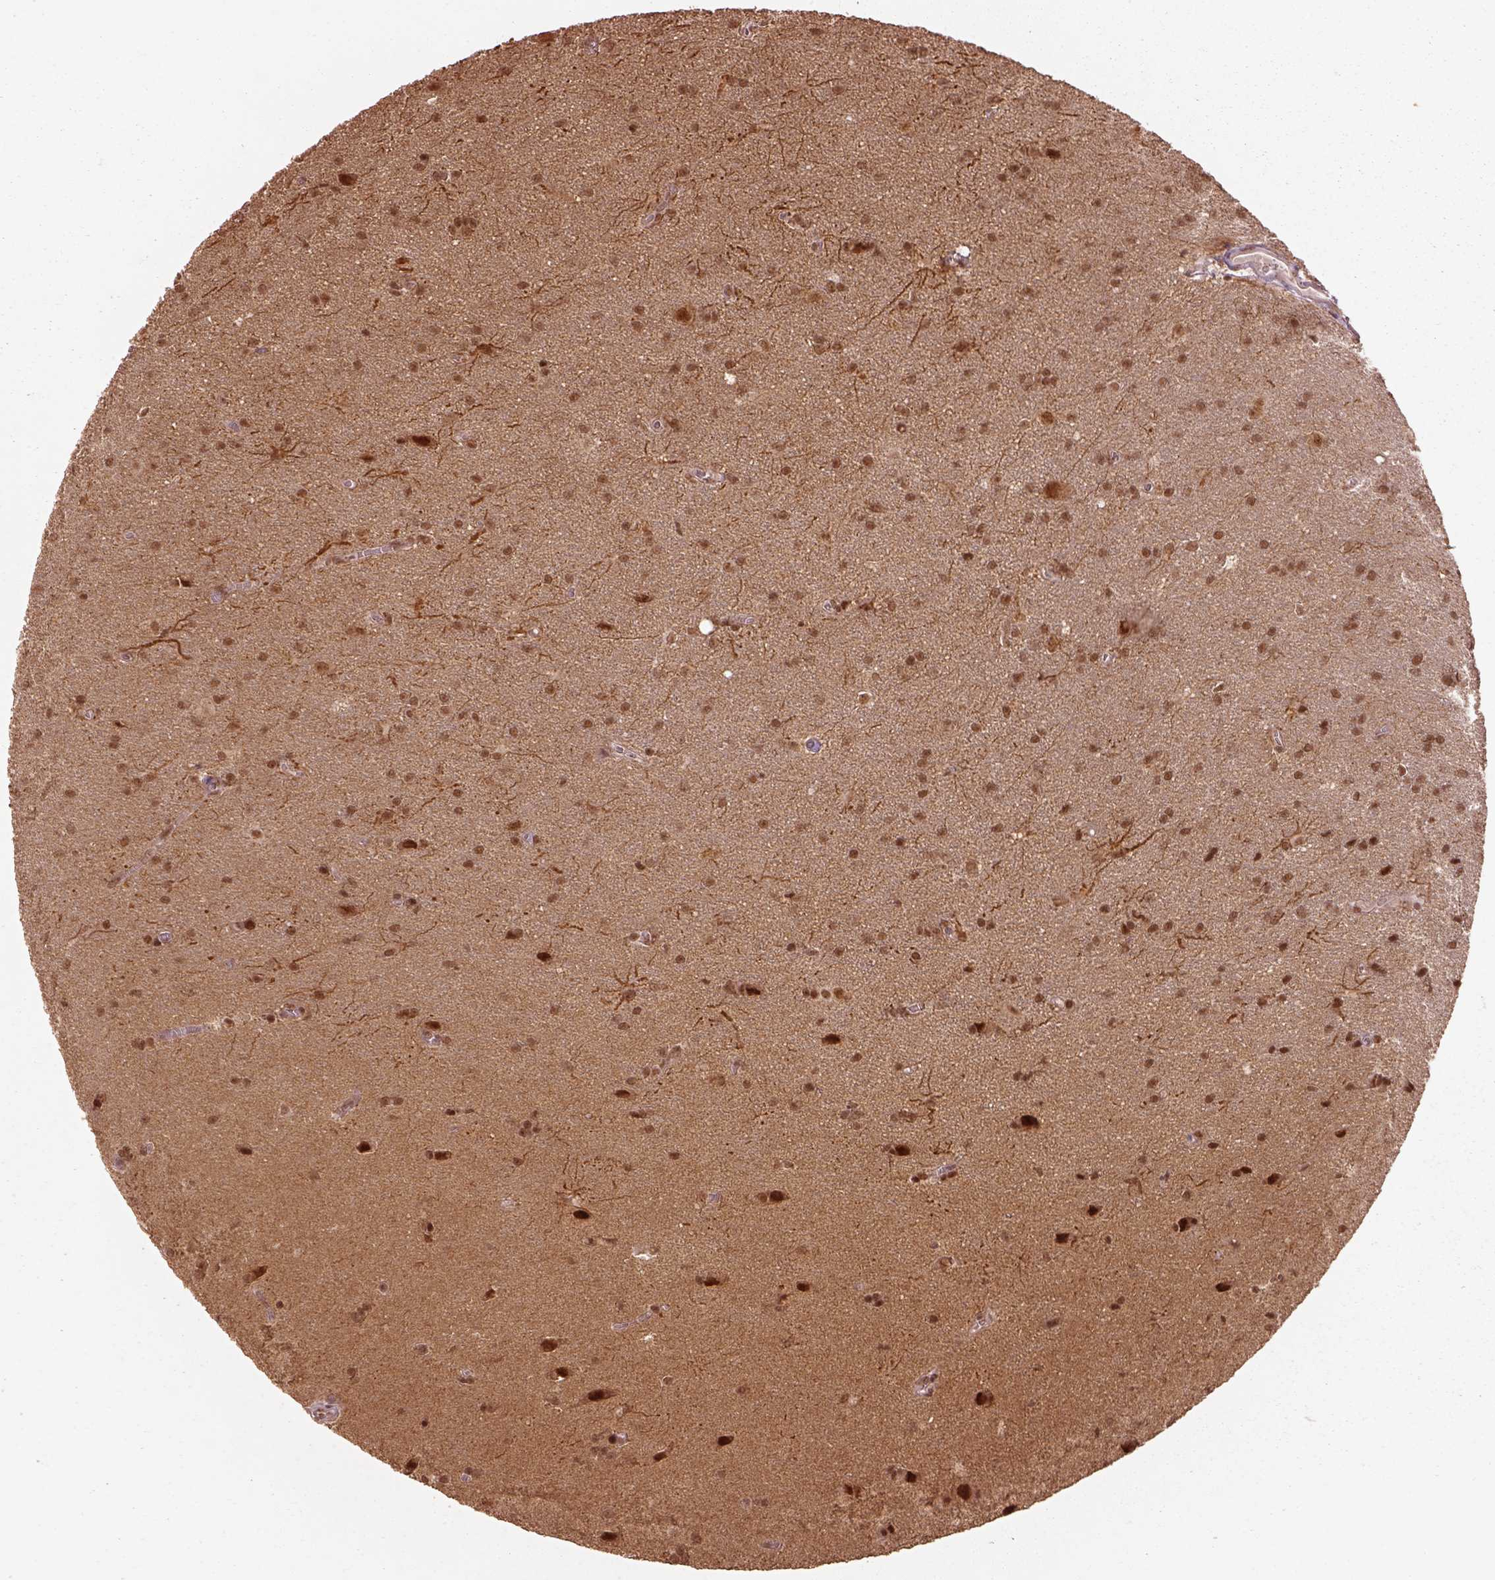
{"staining": {"intensity": "moderate", "quantity": ">75%", "location": "nuclear"}, "tissue": "glioma", "cell_type": "Tumor cells", "image_type": "cancer", "snomed": [{"axis": "morphology", "description": "Glioma, malignant, Low grade"}, {"axis": "topography", "description": "Brain"}], "caption": "Glioma stained with DAB (3,3'-diaminobenzidine) immunohistochemistry (IHC) exhibits medium levels of moderate nuclear staining in about >75% of tumor cells. (DAB (3,3'-diaminobenzidine) IHC, brown staining for protein, blue staining for nuclei).", "gene": "BRD9", "patient": {"sex": "male", "age": 58}}